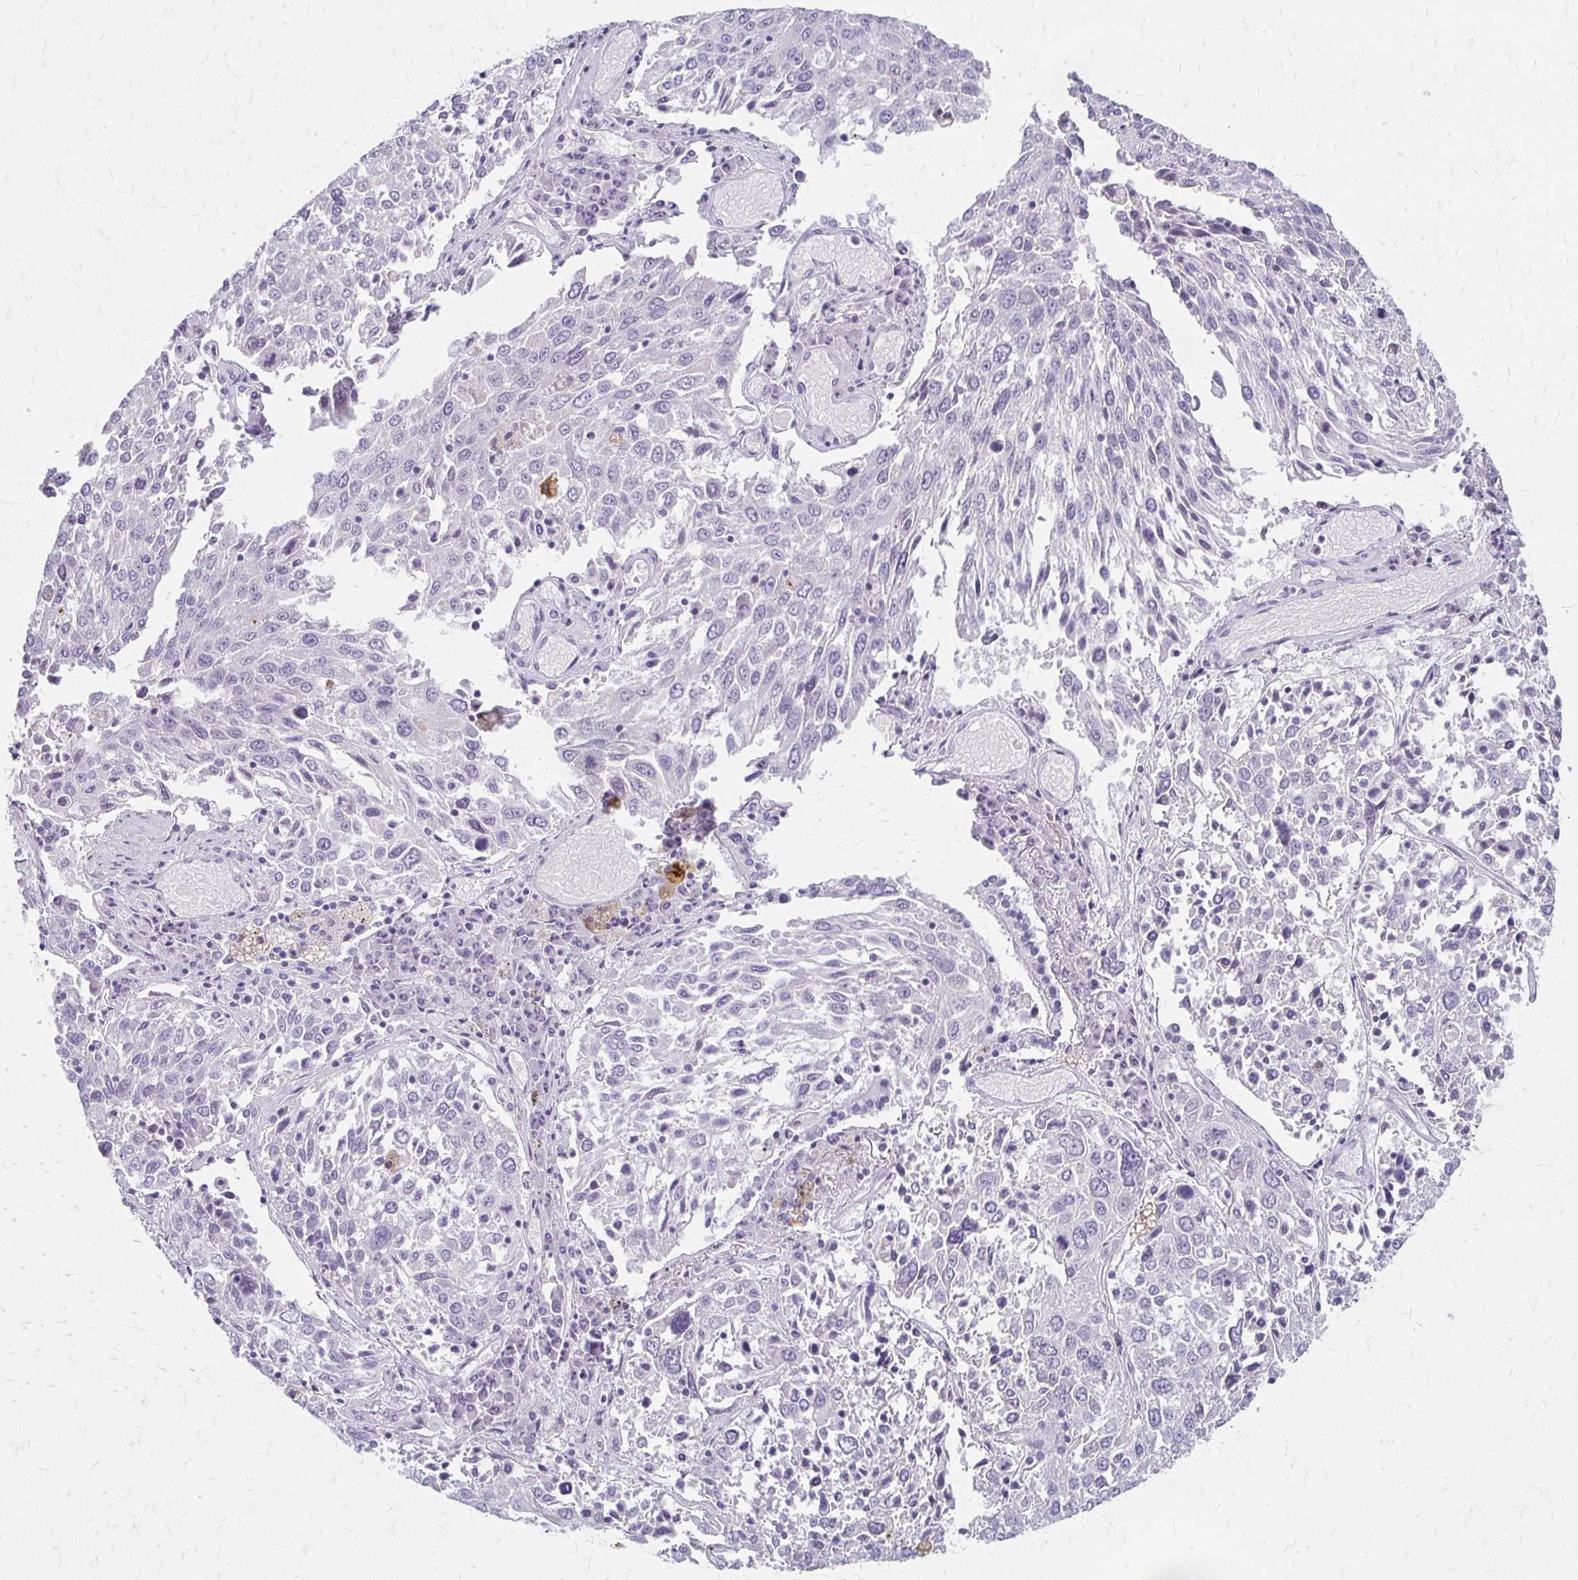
{"staining": {"intensity": "negative", "quantity": "none", "location": "none"}, "tissue": "lung cancer", "cell_type": "Tumor cells", "image_type": "cancer", "snomed": [{"axis": "morphology", "description": "Squamous cell carcinoma, NOS"}, {"axis": "topography", "description": "Lung"}], "caption": "There is no significant expression in tumor cells of lung cancer (squamous cell carcinoma).", "gene": "ACP5", "patient": {"sex": "male", "age": 65}}